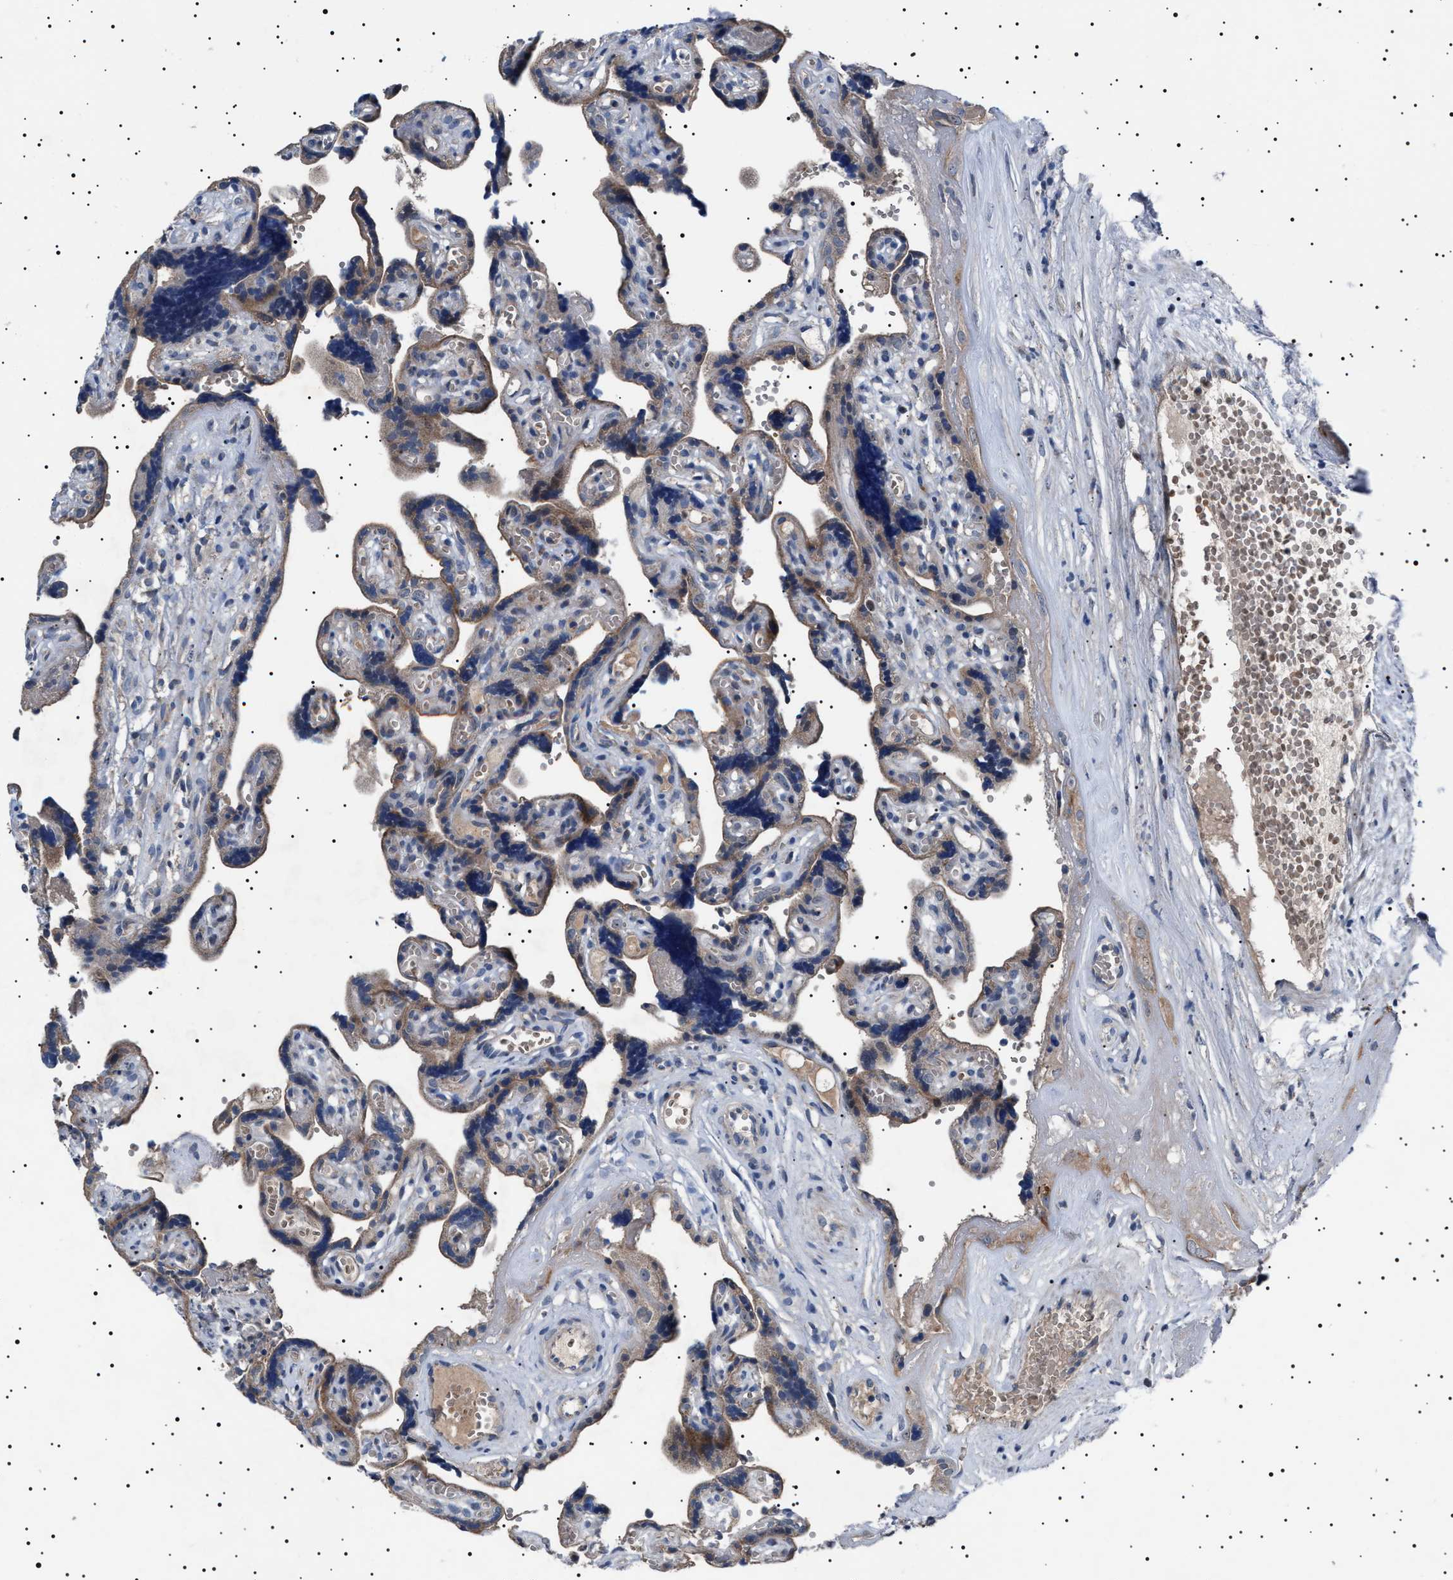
{"staining": {"intensity": "moderate", "quantity": ">75%", "location": "cytoplasmic/membranous"}, "tissue": "placenta", "cell_type": "Decidual cells", "image_type": "normal", "snomed": [{"axis": "morphology", "description": "Normal tissue, NOS"}, {"axis": "topography", "description": "Placenta"}], "caption": "About >75% of decidual cells in unremarkable human placenta reveal moderate cytoplasmic/membranous protein positivity as visualized by brown immunohistochemical staining.", "gene": "PTRH1", "patient": {"sex": "female", "age": 30}}